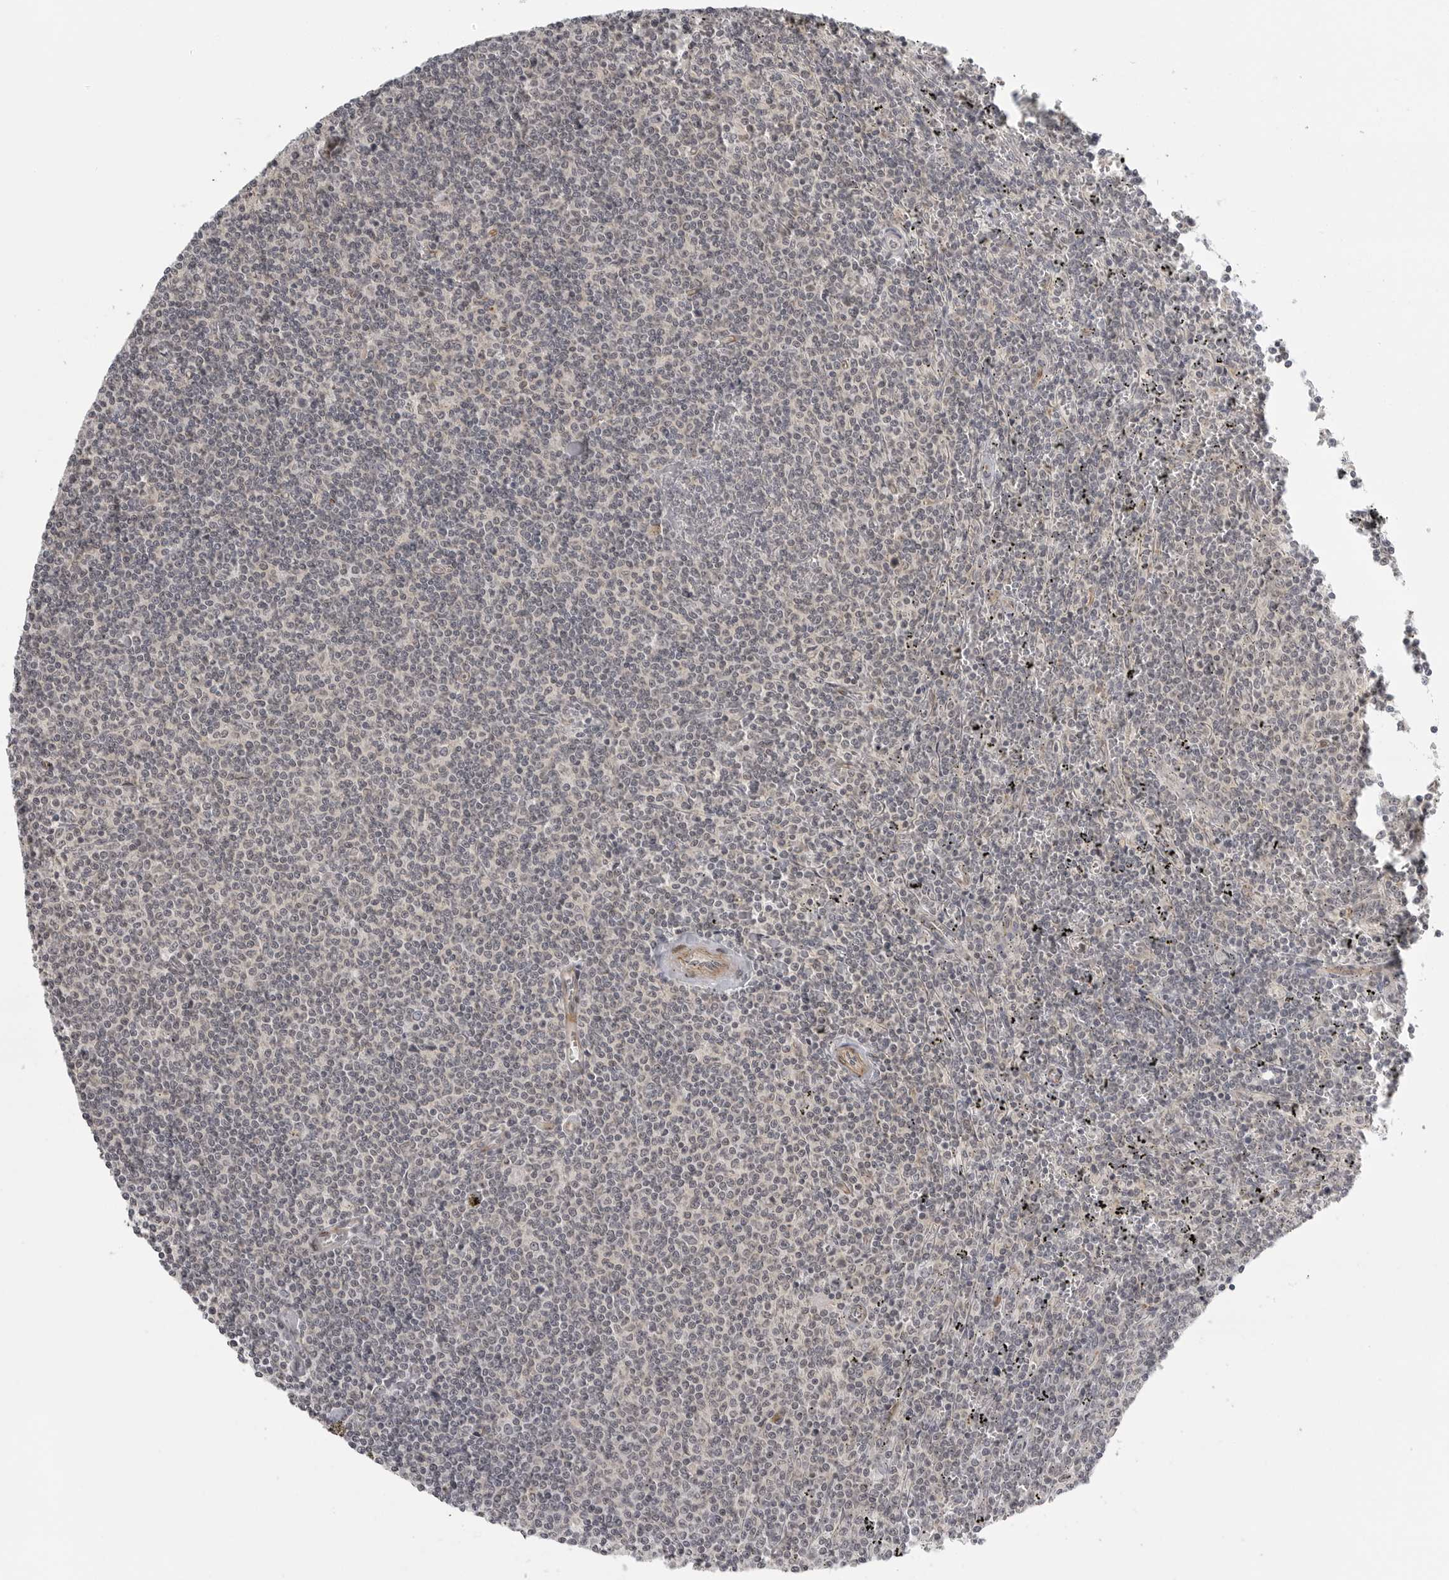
{"staining": {"intensity": "negative", "quantity": "none", "location": "none"}, "tissue": "lymphoma", "cell_type": "Tumor cells", "image_type": "cancer", "snomed": [{"axis": "morphology", "description": "Malignant lymphoma, non-Hodgkin's type, Low grade"}, {"axis": "topography", "description": "Spleen"}], "caption": "IHC of lymphoma displays no expression in tumor cells.", "gene": "TUT4", "patient": {"sex": "female", "age": 50}}